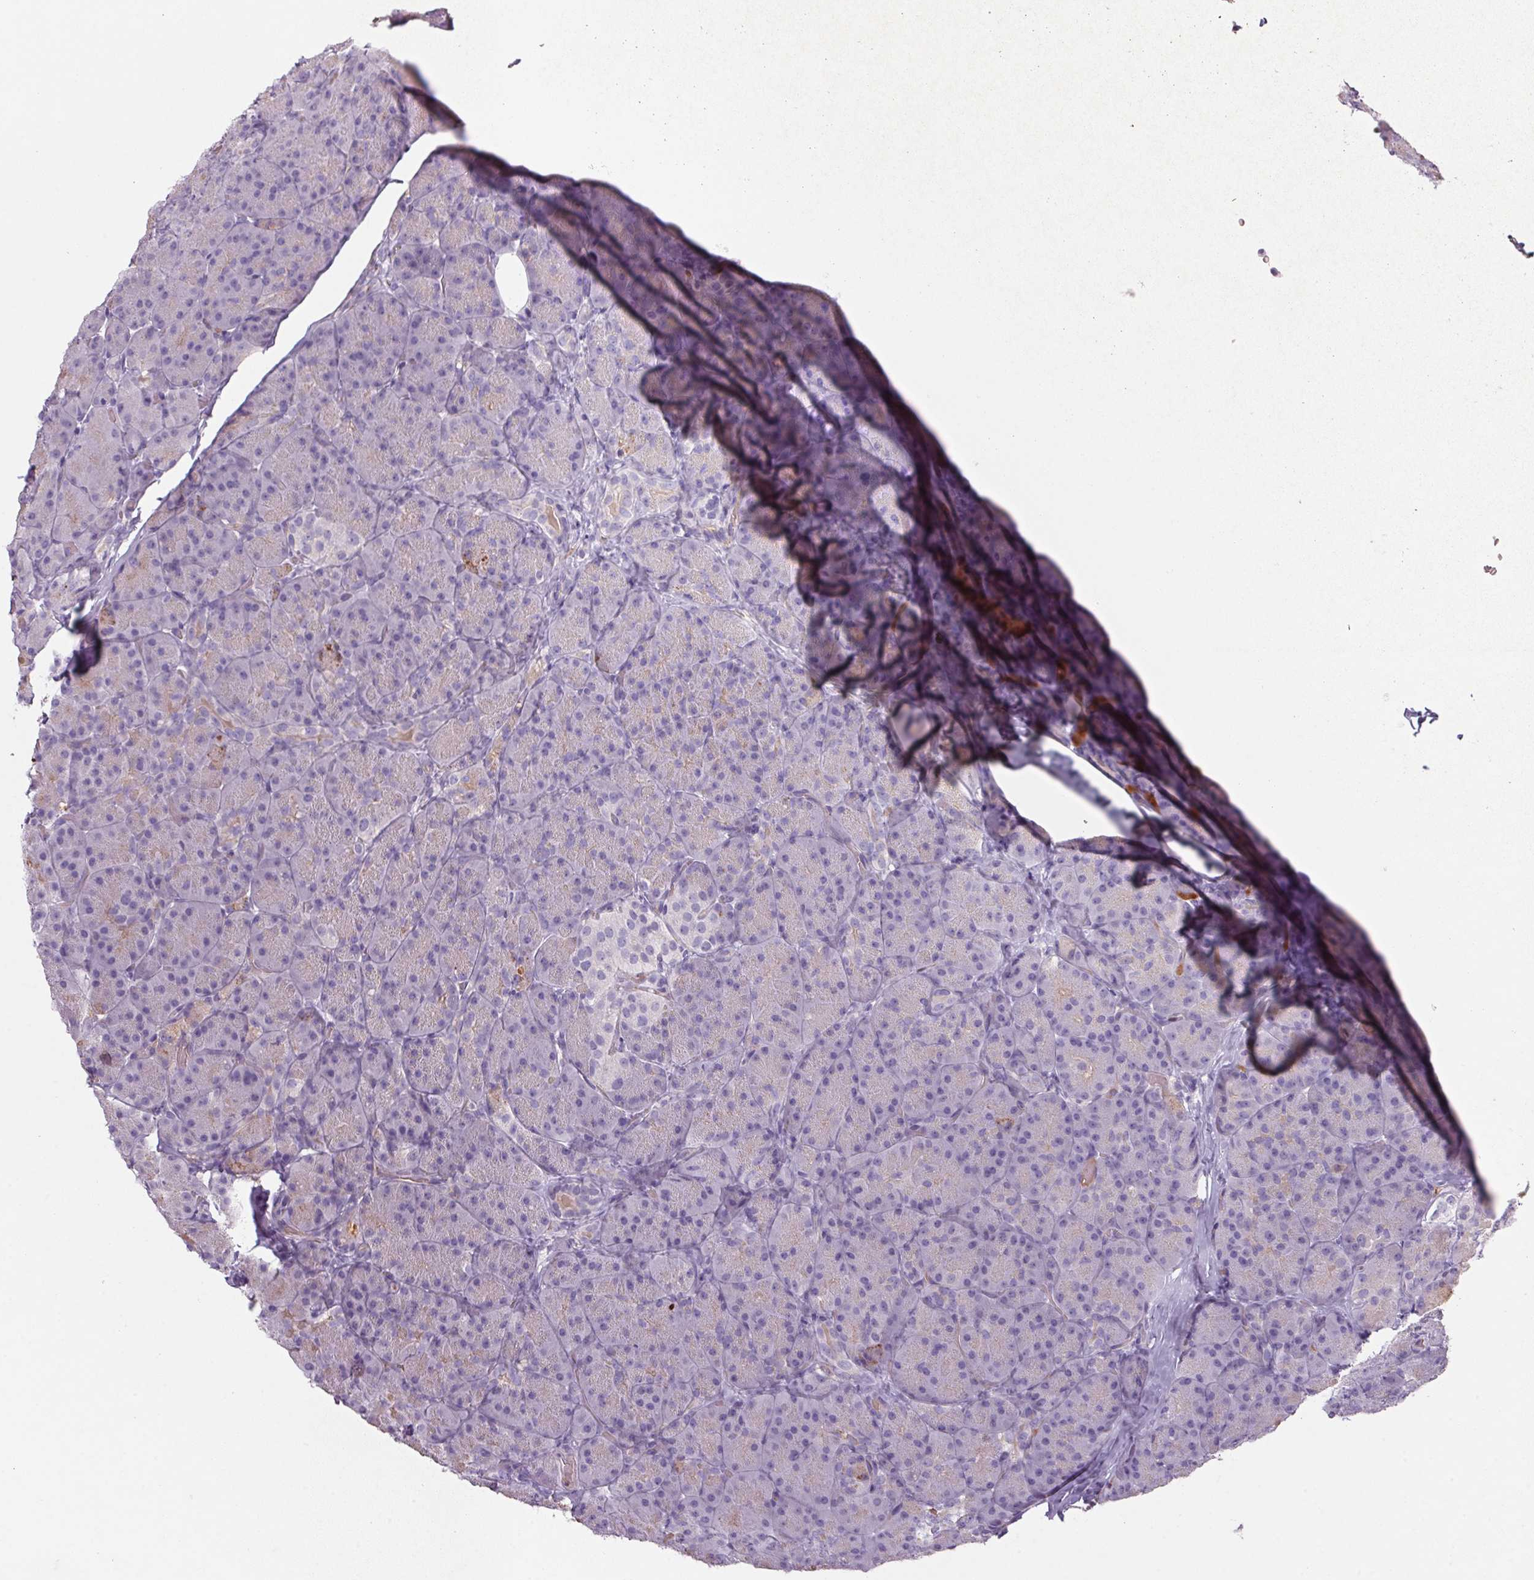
{"staining": {"intensity": "negative", "quantity": "none", "location": "none"}, "tissue": "pancreas", "cell_type": "Exocrine glandular cells", "image_type": "normal", "snomed": [{"axis": "morphology", "description": "Normal tissue, NOS"}, {"axis": "topography", "description": "Pancreas"}], "caption": "Immunohistochemistry of unremarkable pancreas shows no positivity in exocrine glandular cells.", "gene": "APOC4", "patient": {"sex": "male", "age": 57}}